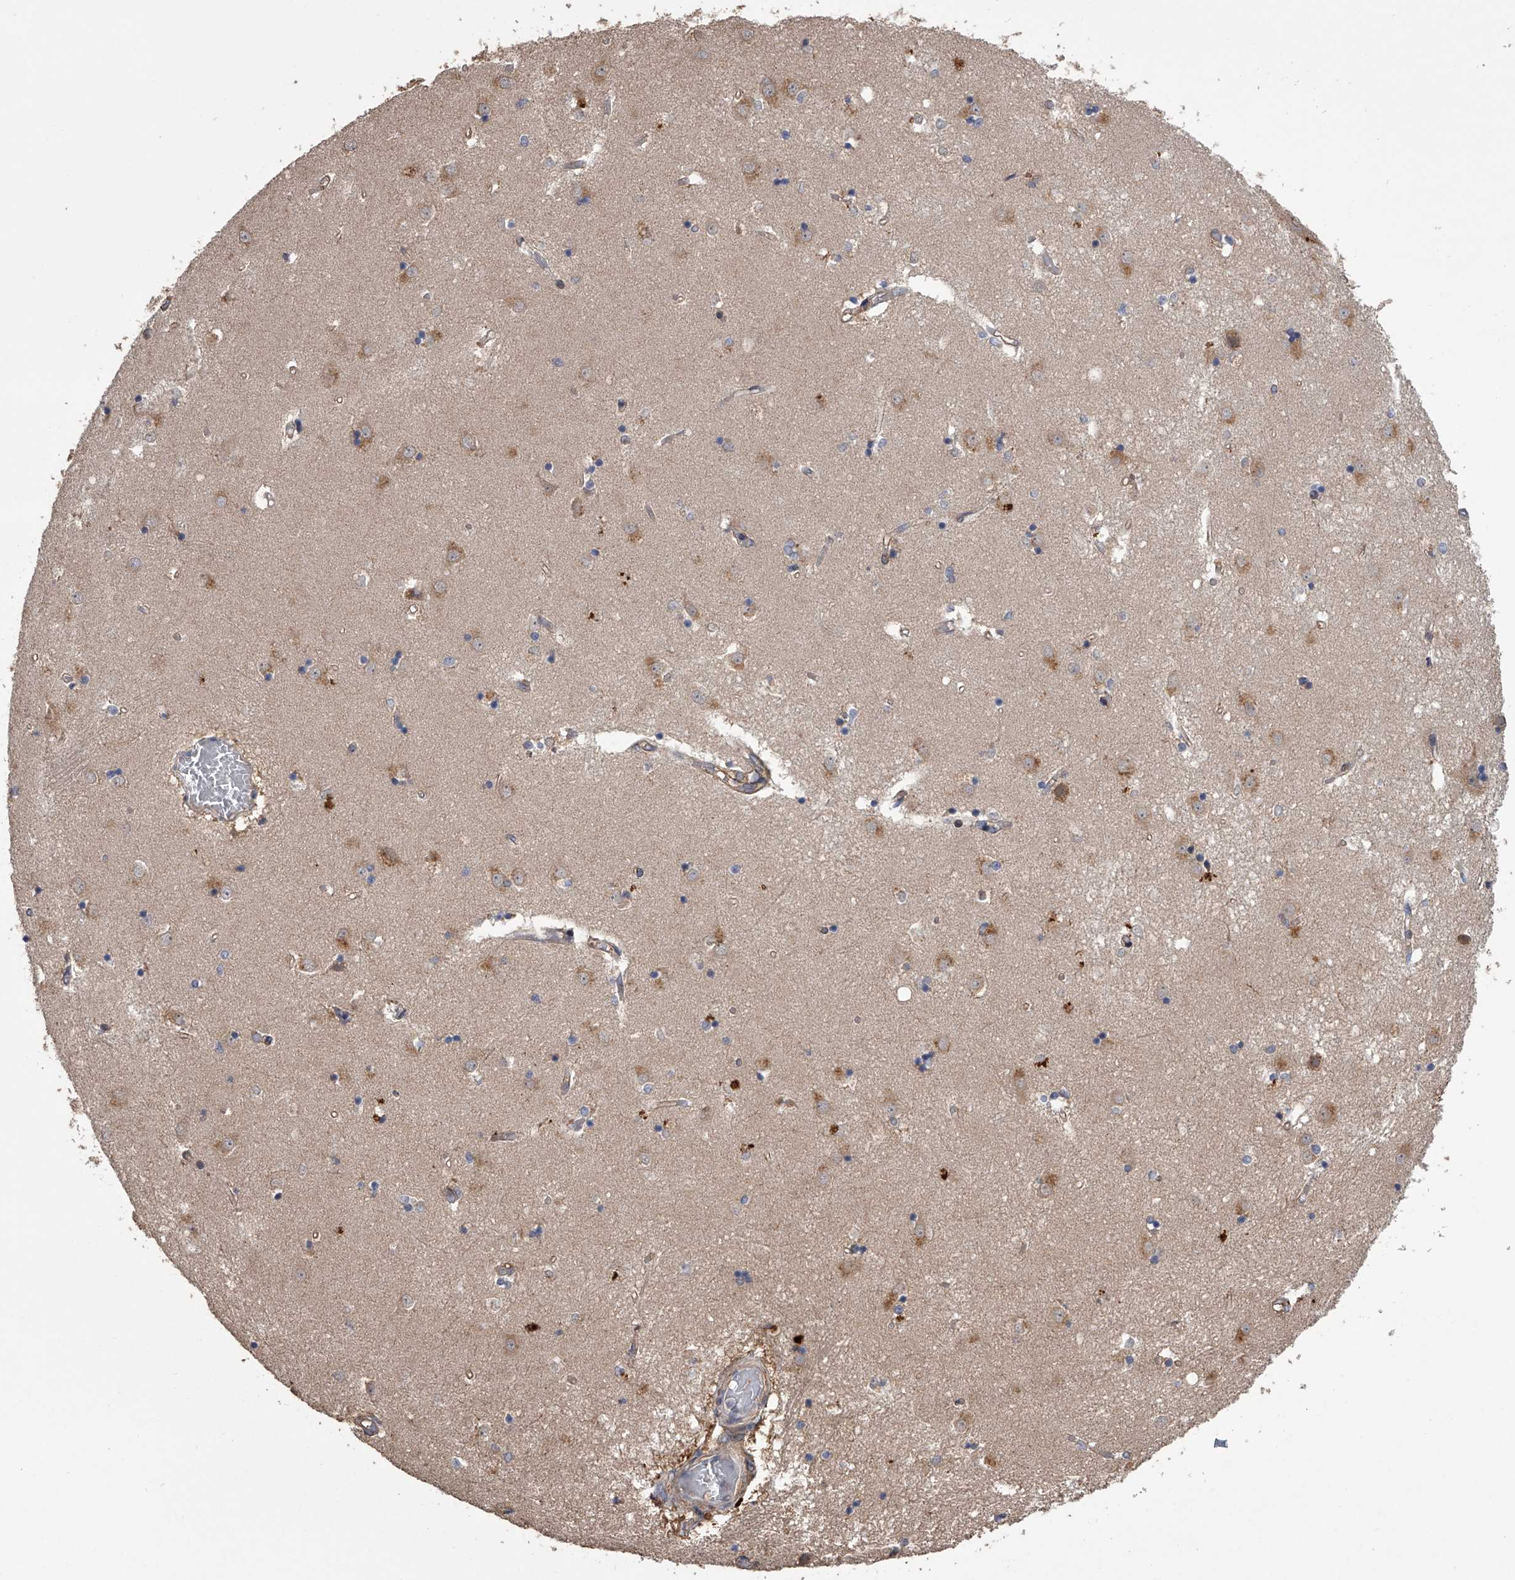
{"staining": {"intensity": "negative", "quantity": "none", "location": "none"}, "tissue": "caudate", "cell_type": "Glial cells", "image_type": "normal", "snomed": [{"axis": "morphology", "description": "Normal tissue, NOS"}, {"axis": "topography", "description": "Lateral ventricle wall"}], "caption": "This is an immunohistochemistry (IHC) micrograph of unremarkable caudate. There is no expression in glial cells.", "gene": "ZNF343", "patient": {"sex": "male", "age": 45}}